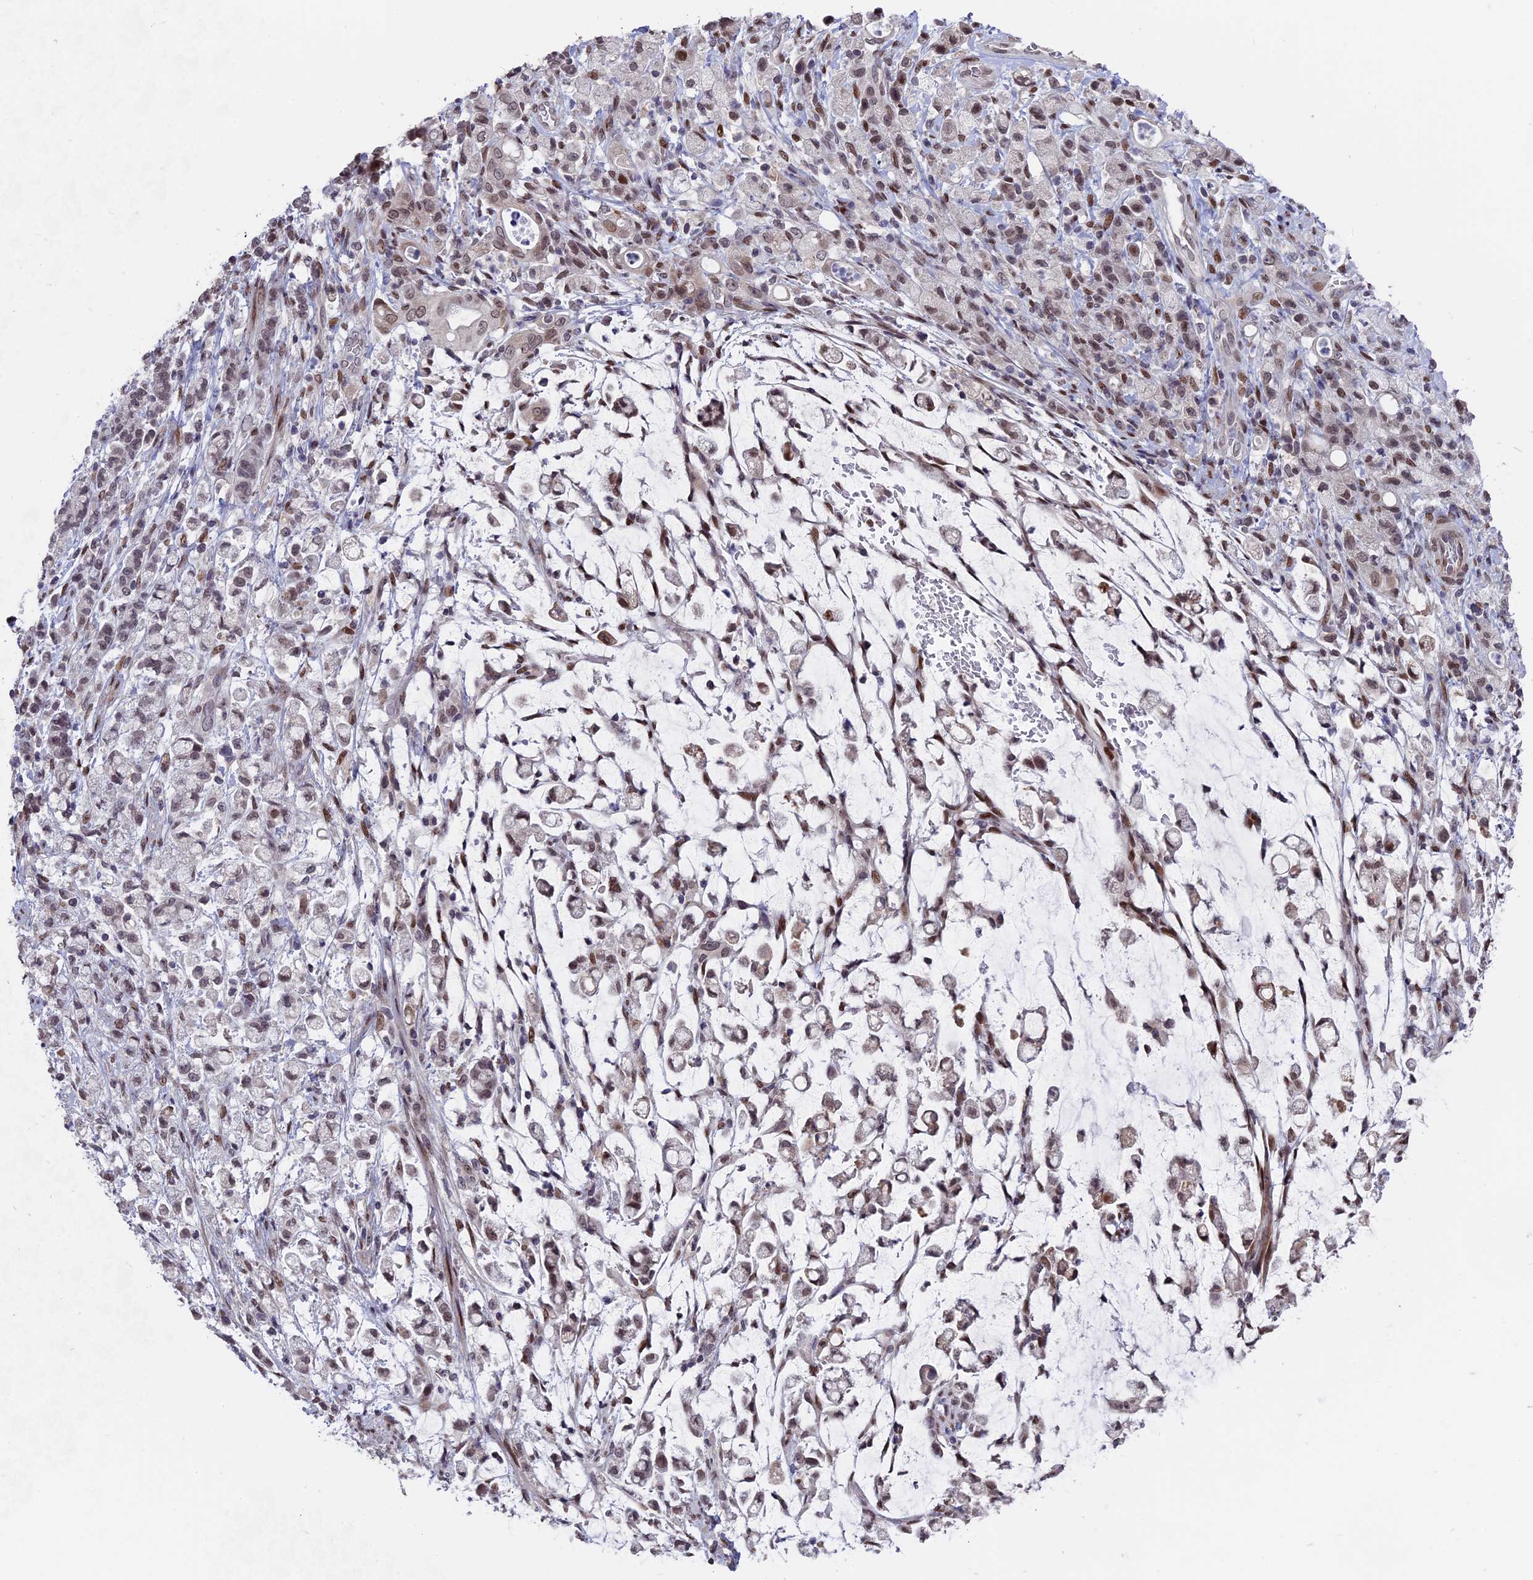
{"staining": {"intensity": "moderate", "quantity": "<25%", "location": "nuclear"}, "tissue": "stomach cancer", "cell_type": "Tumor cells", "image_type": "cancer", "snomed": [{"axis": "morphology", "description": "Adenocarcinoma, NOS"}, {"axis": "topography", "description": "Stomach"}], "caption": "Adenocarcinoma (stomach) tissue demonstrates moderate nuclear expression in about <25% of tumor cells The protein is stained brown, and the nuclei are stained in blue (DAB (3,3'-diaminobenzidine) IHC with brightfield microscopy, high magnification).", "gene": "PYGO1", "patient": {"sex": "female", "age": 60}}